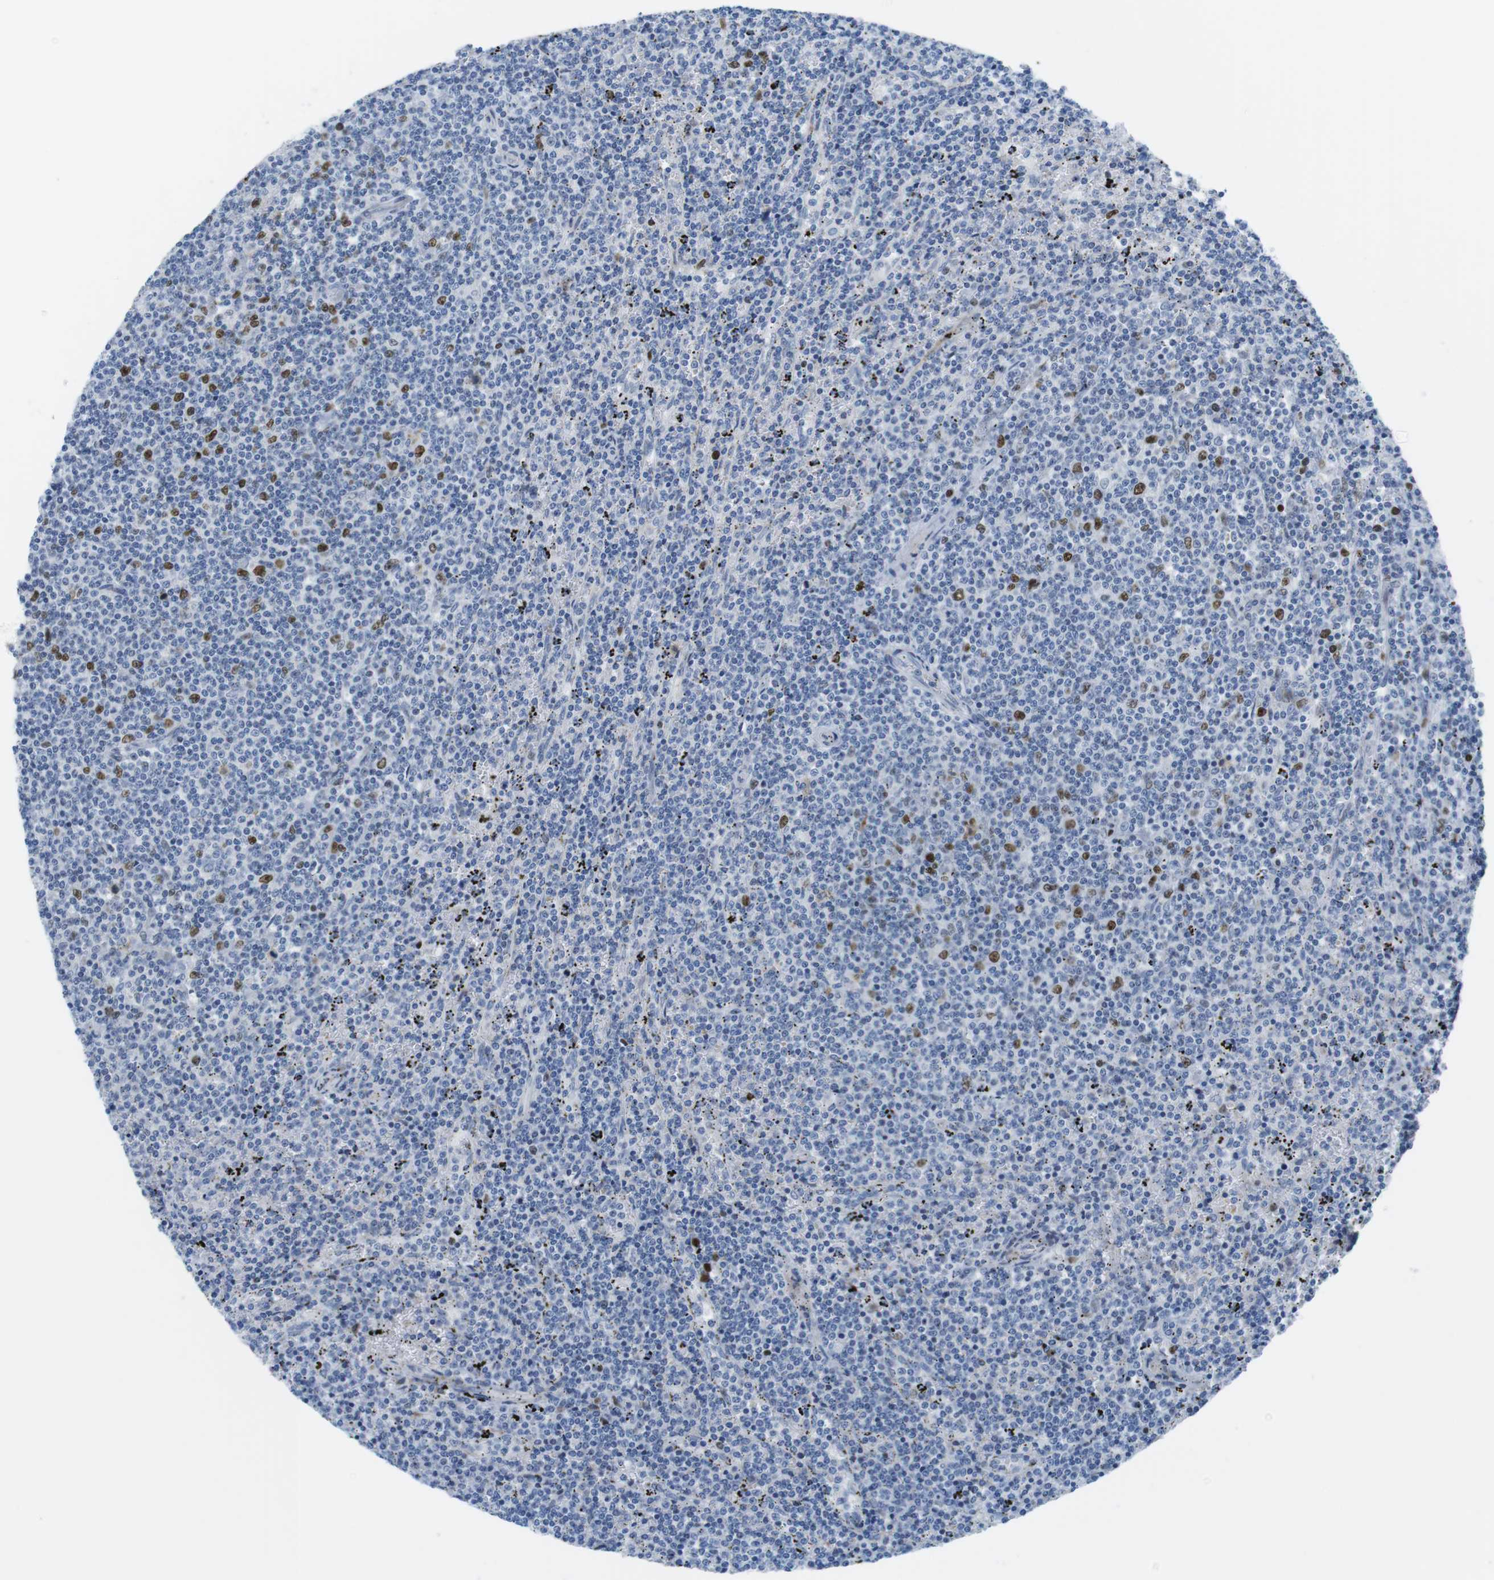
{"staining": {"intensity": "strong", "quantity": "<25%", "location": "nuclear"}, "tissue": "lymphoma", "cell_type": "Tumor cells", "image_type": "cancer", "snomed": [{"axis": "morphology", "description": "Malignant lymphoma, non-Hodgkin's type, Low grade"}, {"axis": "topography", "description": "Spleen"}], "caption": "Immunohistochemical staining of low-grade malignant lymphoma, non-Hodgkin's type exhibits medium levels of strong nuclear staining in approximately <25% of tumor cells.", "gene": "CHAF1A", "patient": {"sex": "female", "age": 50}}